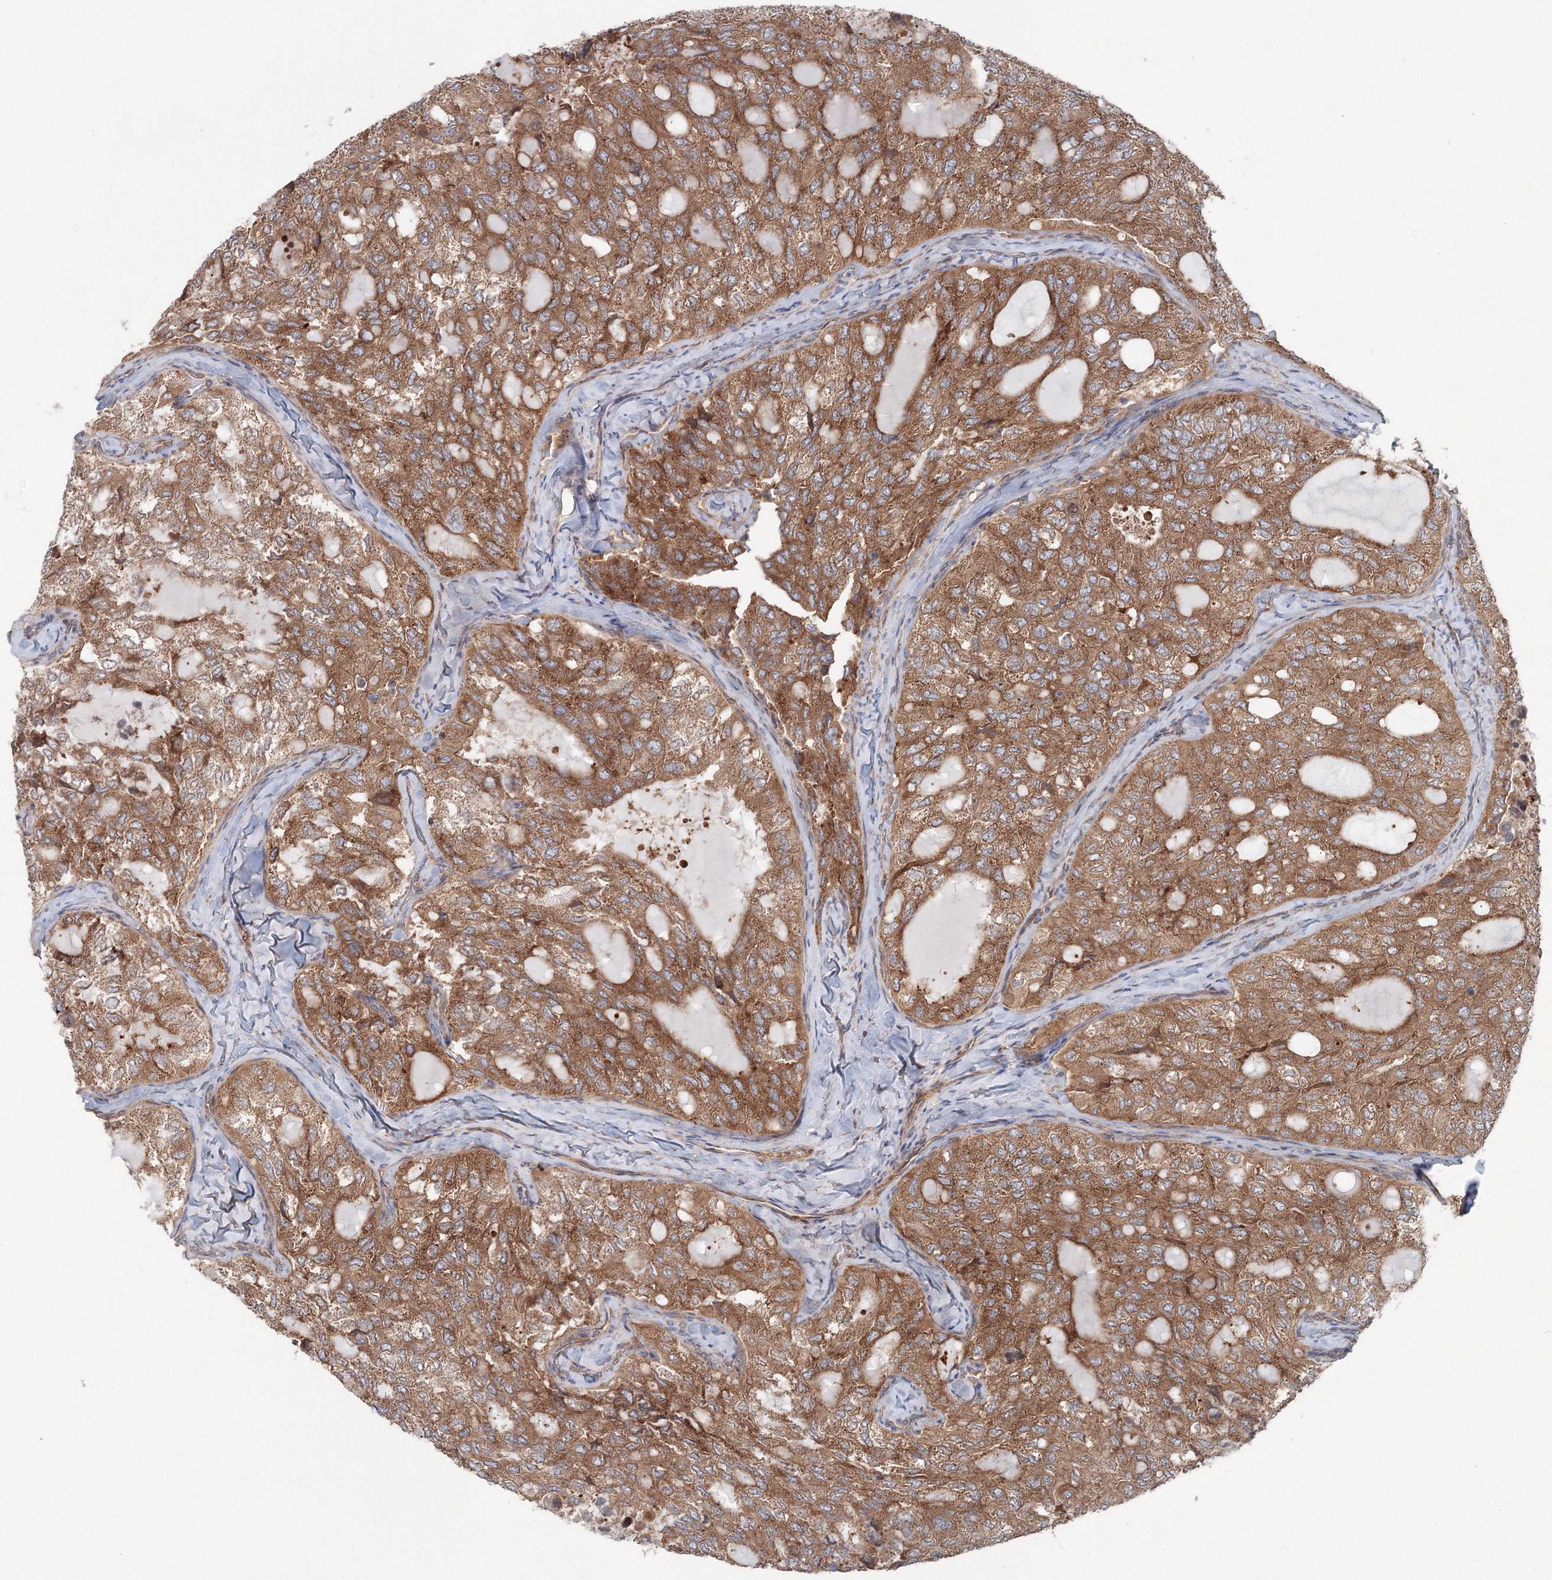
{"staining": {"intensity": "moderate", "quantity": ">75%", "location": "cytoplasmic/membranous"}, "tissue": "thyroid cancer", "cell_type": "Tumor cells", "image_type": "cancer", "snomed": [{"axis": "morphology", "description": "Follicular adenoma carcinoma, NOS"}, {"axis": "topography", "description": "Thyroid gland"}], "caption": "Moderate cytoplasmic/membranous protein expression is seen in approximately >75% of tumor cells in thyroid follicular adenoma carcinoma.", "gene": "EXOC1", "patient": {"sex": "male", "age": 75}}